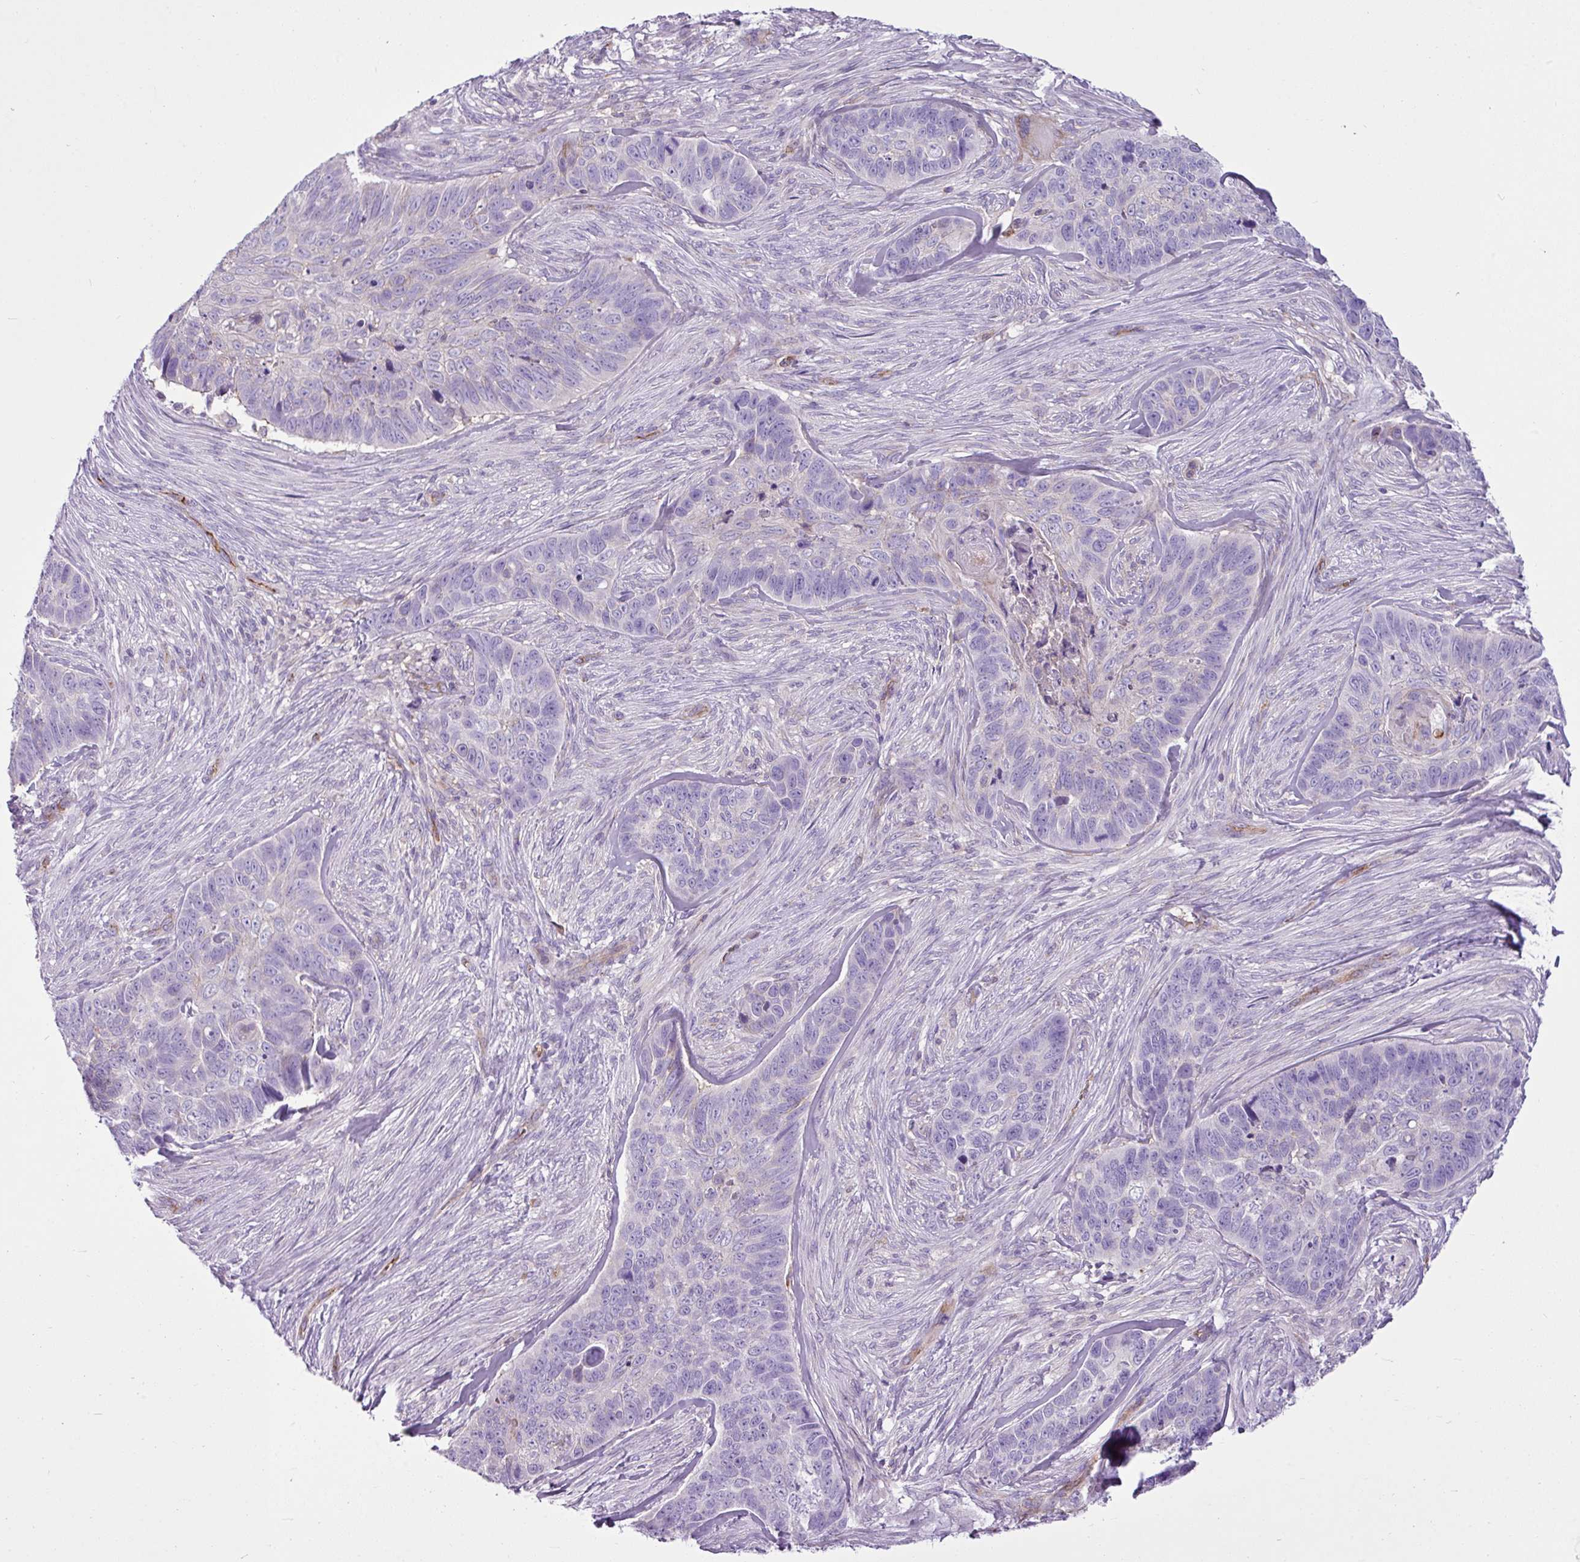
{"staining": {"intensity": "negative", "quantity": "none", "location": "none"}, "tissue": "skin cancer", "cell_type": "Tumor cells", "image_type": "cancer", "snomed": [{"axis": "morphology", "description": "Basal cell carcinoma"}, {"axis": "topography", "description": "Skin"}], "caption": "Human skin cancer (basal cell carcinoma) stained for a protein using immunohistochemistry (IHC) demonstrates no staining in tumor cells.", "gene": "EME2", "patient": {"sex": "female", "age": 82}}